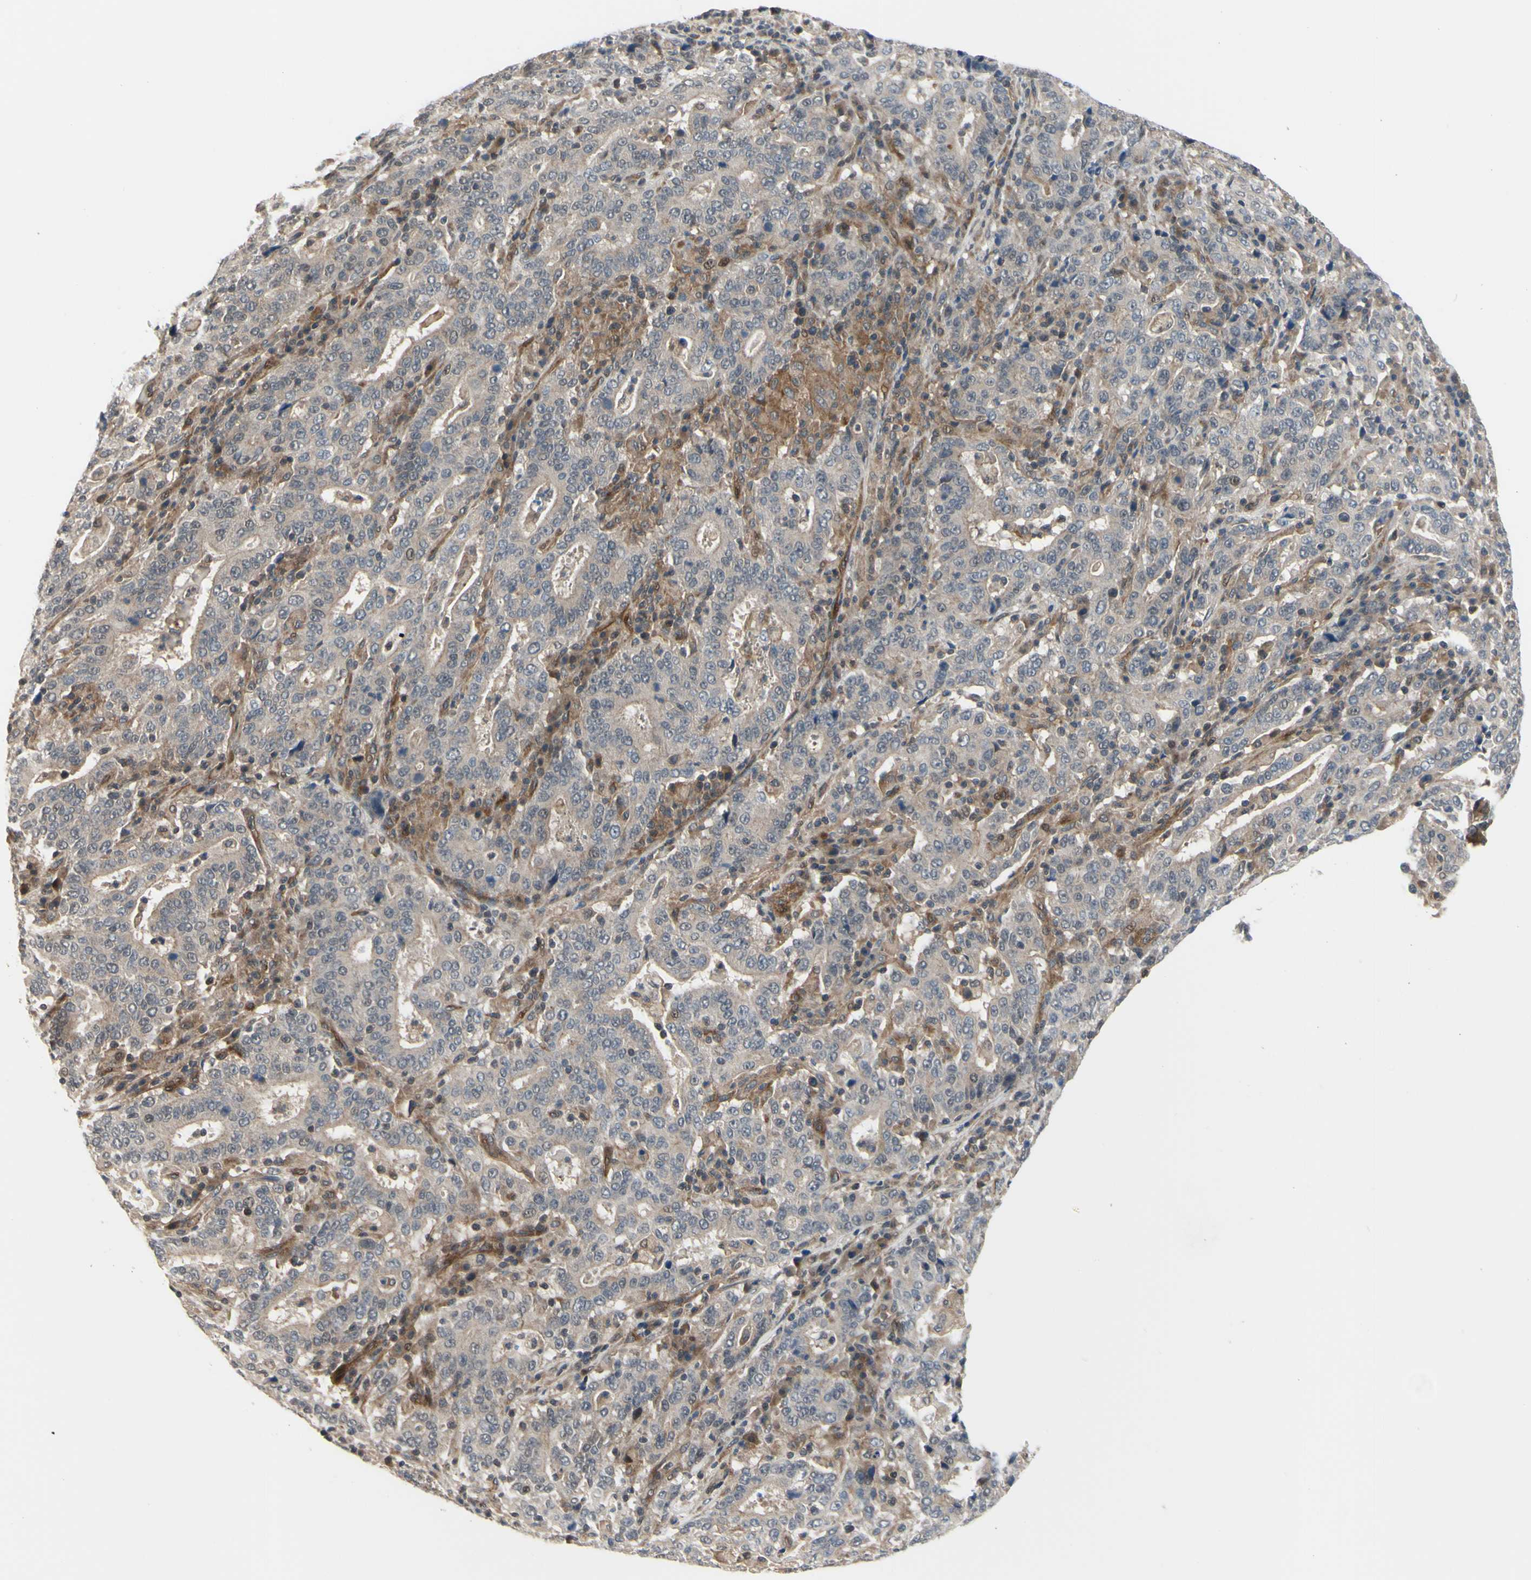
{"staining": {"intensity": "weak", "quantity": ">75%", "location": "cytoplasmic/membranous,nuclear"}, "tissue": "stomach cancer", "cell_type": "Tumor cells", "image_type": "cancer", "snomed": [{"axis": "morphology", "description": "Normal tissue, NOS"}, {"axis": "morphology", "description": "Adenocarcinoma, NOS"}, {"axis": "topography", "description": "Stomach, upper"}, {"axis": "topography", "description": "Stomach"}], "caption": "Stomach adenocarcinoma tissue displays weak cytoplasmic/membranous and nuclear expression in about >75% of tumor cells, visualized by immunohistochemistry. The staining was performed using DAB (3,3'-diaminobenzidine) to visualize the protein expression in brown, while the nuclei were stained in blue with hematoxylin (Magnification: 20x).", "gene": "COMMD9", "patient": {"sex": "male", "age": 59}}